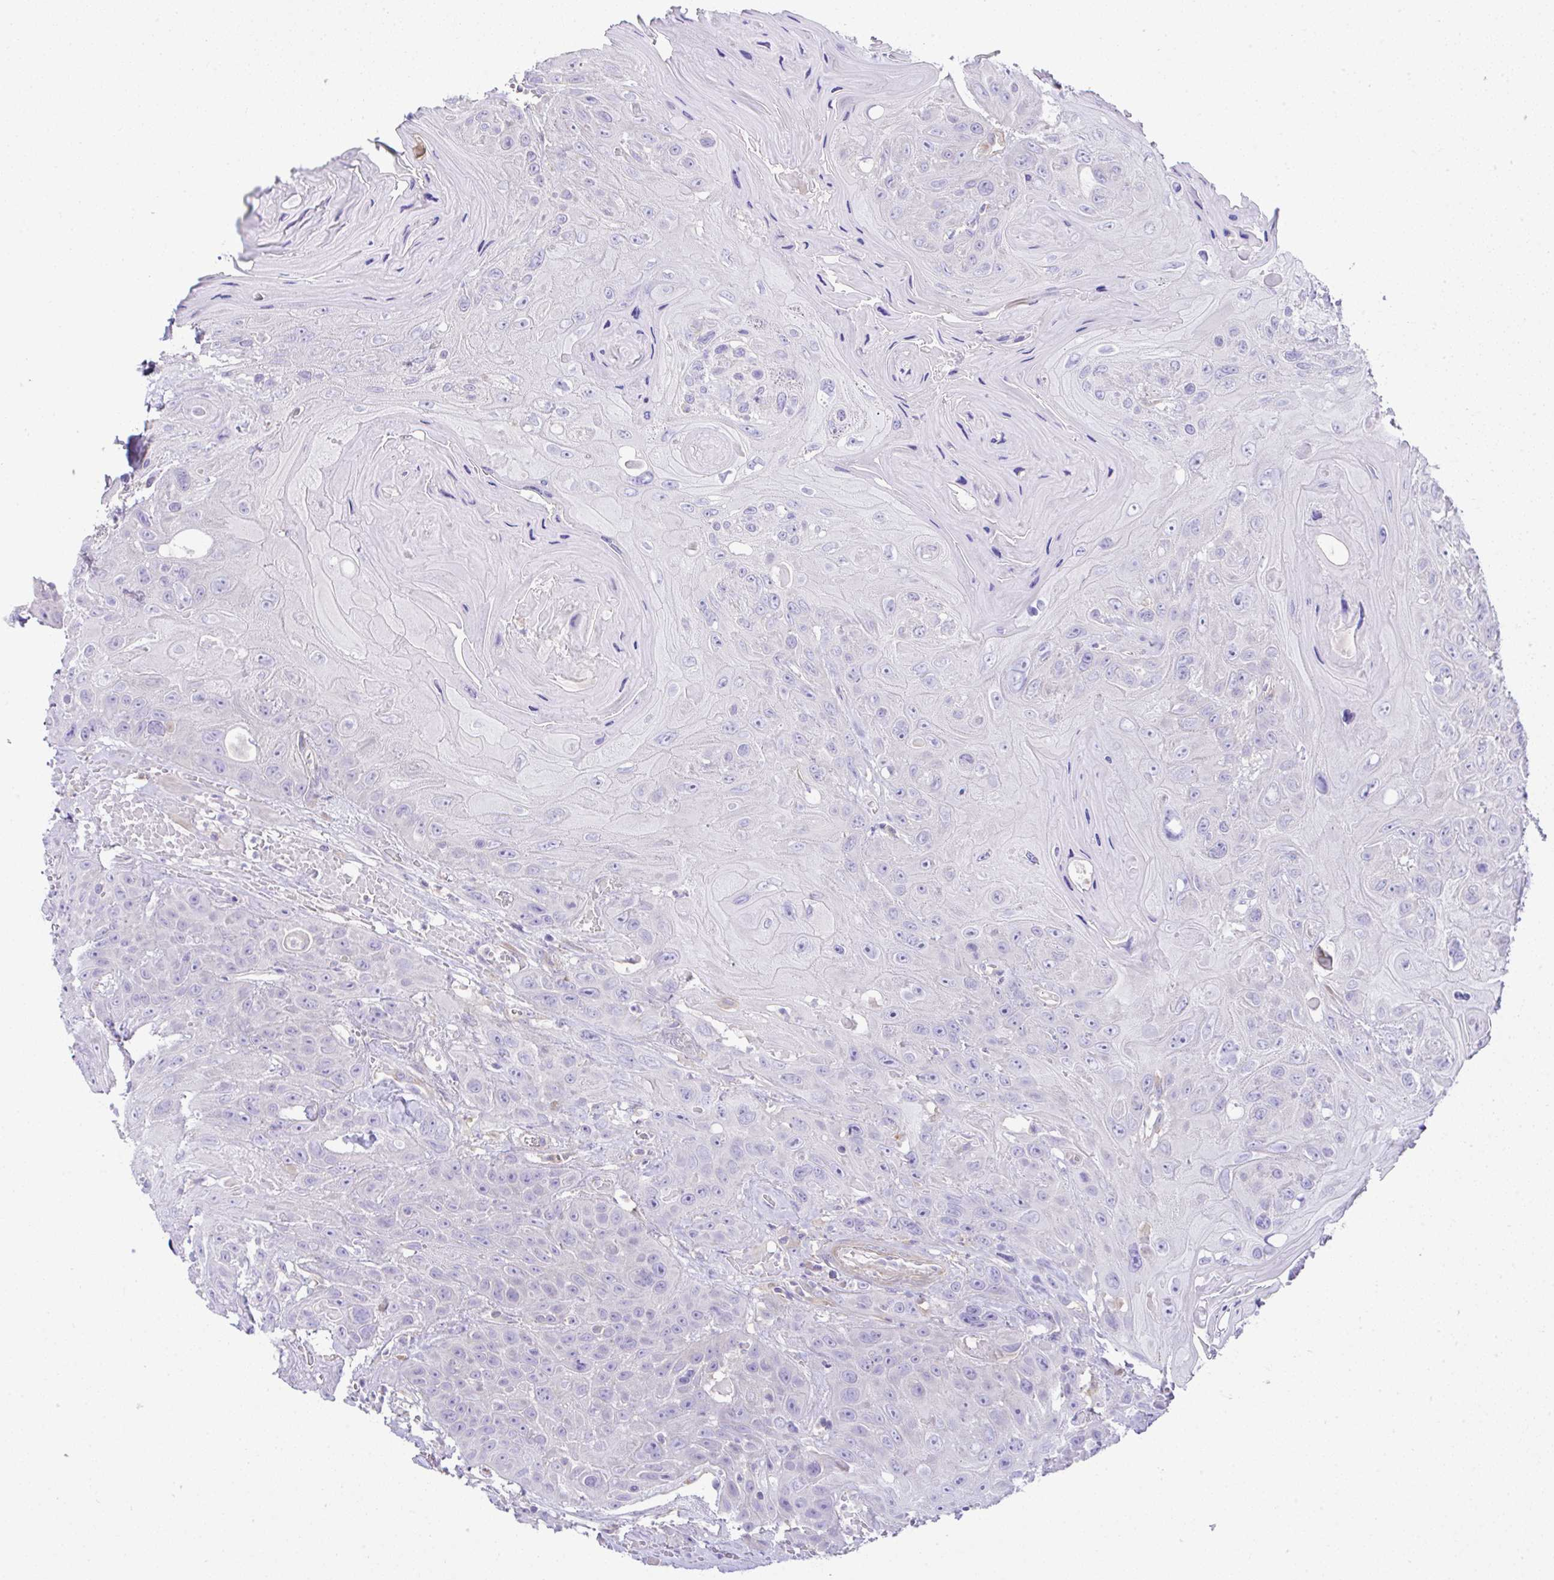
{"staining": {"intensity": "negative", "quantity": "none", "location": "none"}, "tissue": "head and neck cancer", "cell_type": "Tumor cells", "image_type": "cancer", "snomed": [{"axis": "morphology", "description": "Squamous cell carcinoma, NOS"}, {"axis": "topography", "description": "Head-Neck"}], "caption": "The immunohistochemistry (IHC) photomicrograph has no significant positivity in tumor cells of squamous cell carcinoma (head and neck) tissue.", "gene": "OR4P4", "patient": {"sex": "female", "age": 59}}